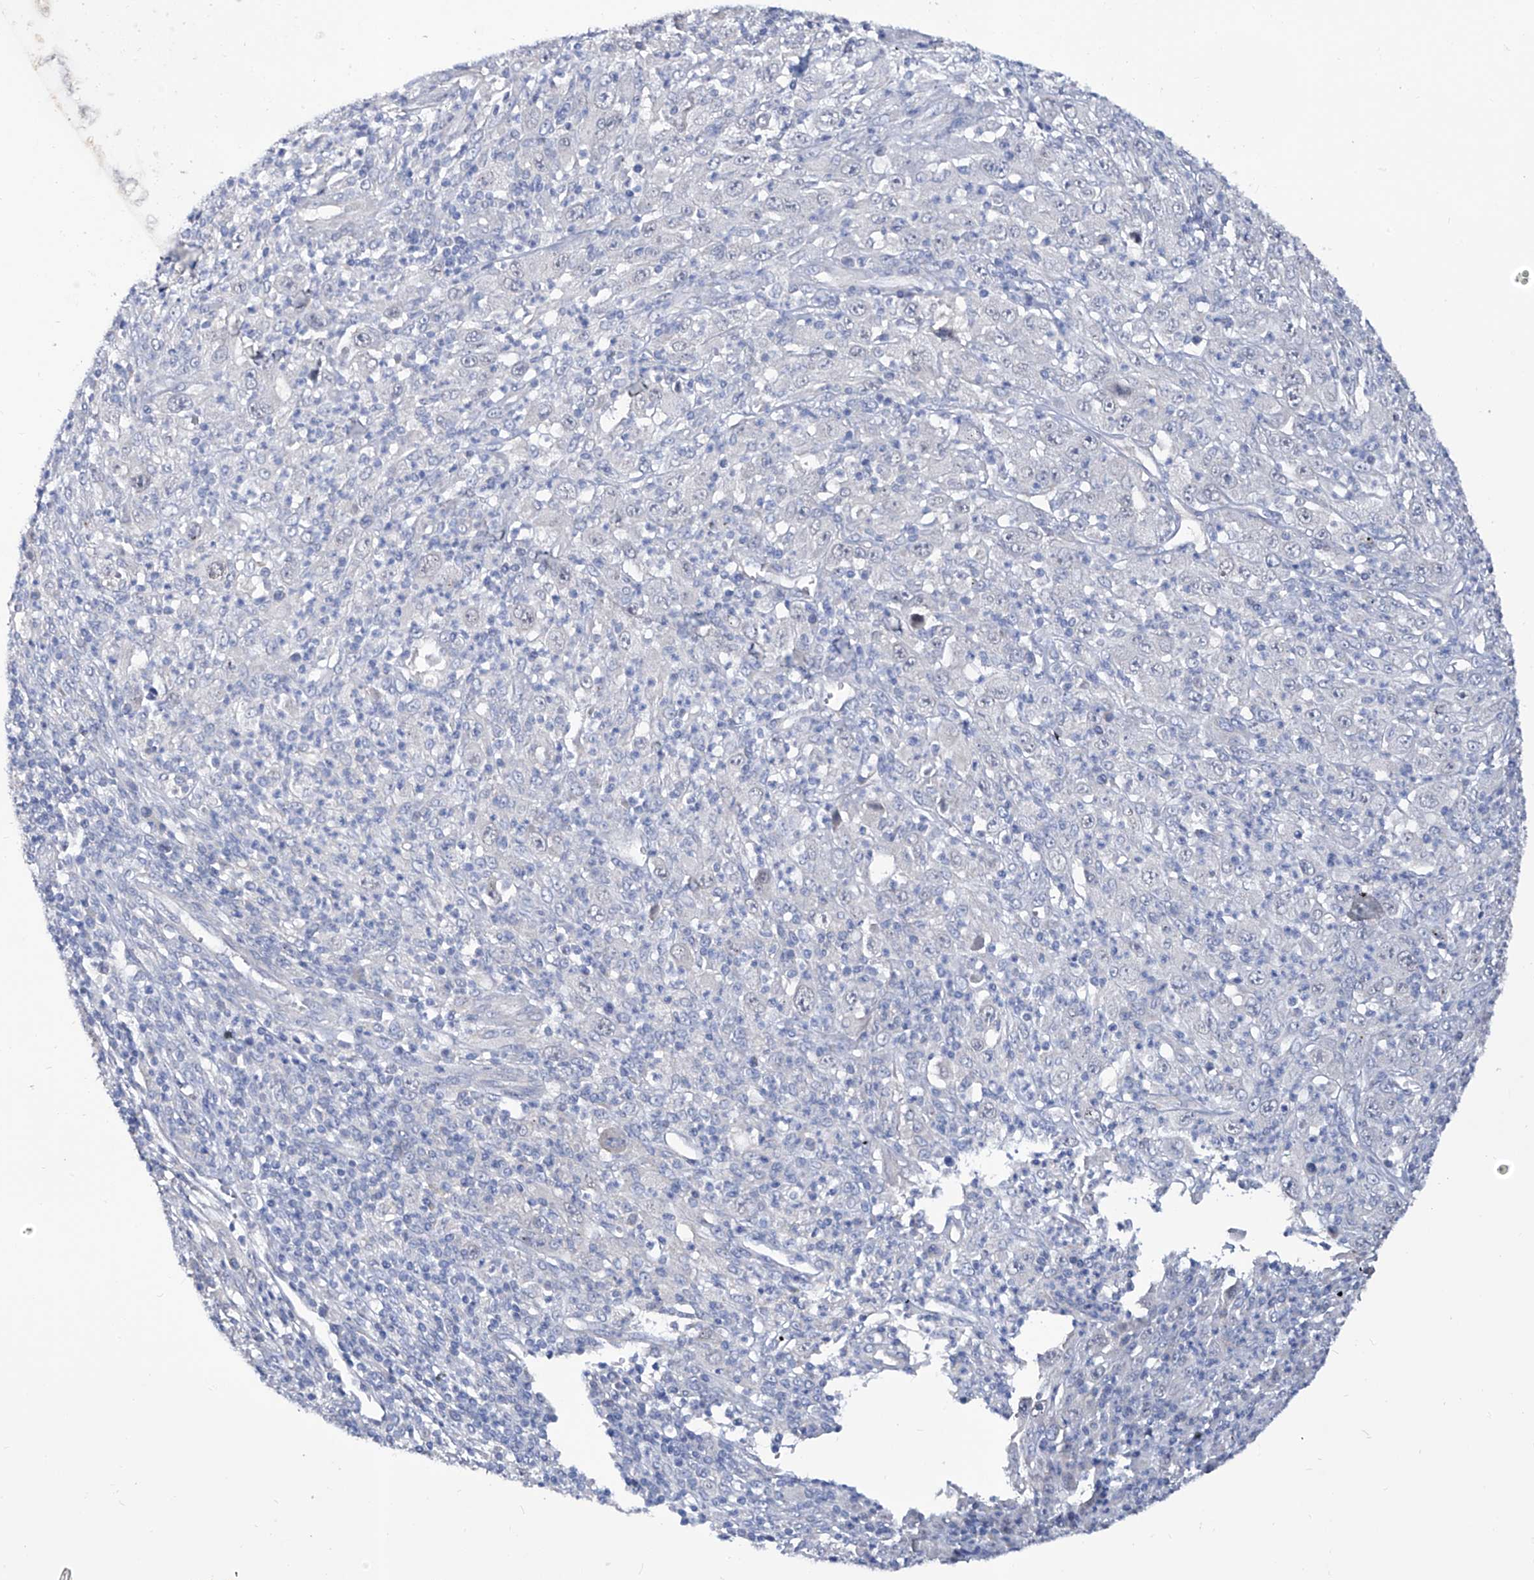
{"staining": {"intensity": "negative", "quantity": "none", "location": "none"}, "tissue": "melanoma", "cell_type": "Tumor cells", "image_type": "cancer", "snomed": [{"axis": "morphology", "description": "Malignant melanoma, Metastatic site"}, {"axis": "topography", "description": "Skin"}], "caption": "DAB immunohistochemical staining of melanoma shows no significant staining in tumor cells. (Immunohistochemistry, brightfield microscopy, high magnification).", "gene": "KLHL17", "patient": {"sex": "female", "age": 56}}